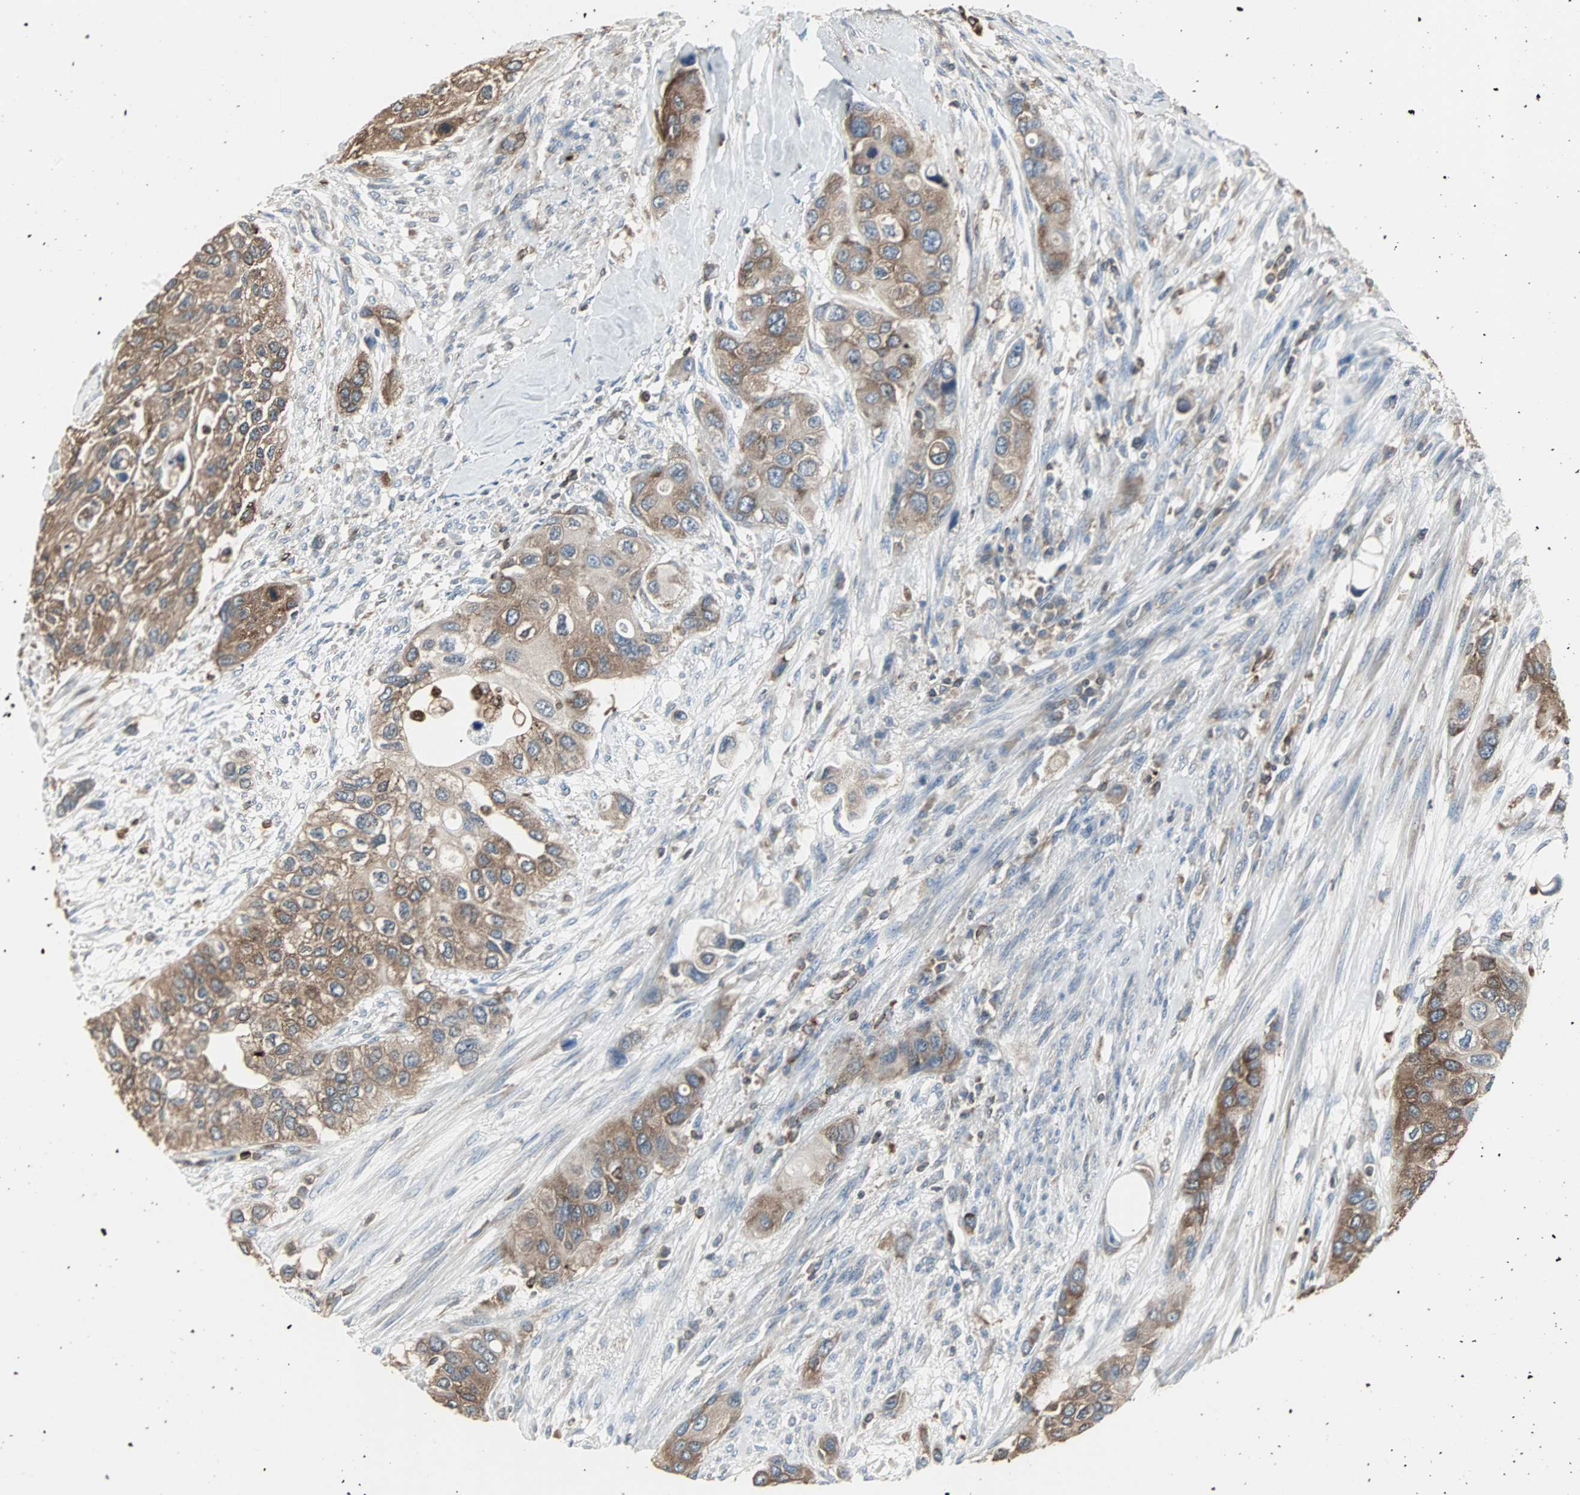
{"staining": {"intensity": "moderate", "quantity": ">75%", "location": "cytoplasmic/membranous"}, "tissue": "urothelial cancer", "cell_type": "Tumor cells", "image_type": "cancer", "snomed": [{"axis": "morphology", "description": "Urothelial carcinoma, High grade"}, {"axis": "topography", "description": "Urinary bladder"}], "caption": "Immunohistochemistry photomicrograph of human urothelial carcinoma (high-grade) stained for a protein (brown), which reveals medium levels of moderate cytoplasmic/membranous staining in approximately >75% of tumor cells.", "gene": "LRRFIP1", "patient": {"sex": "female", "age": 56}}